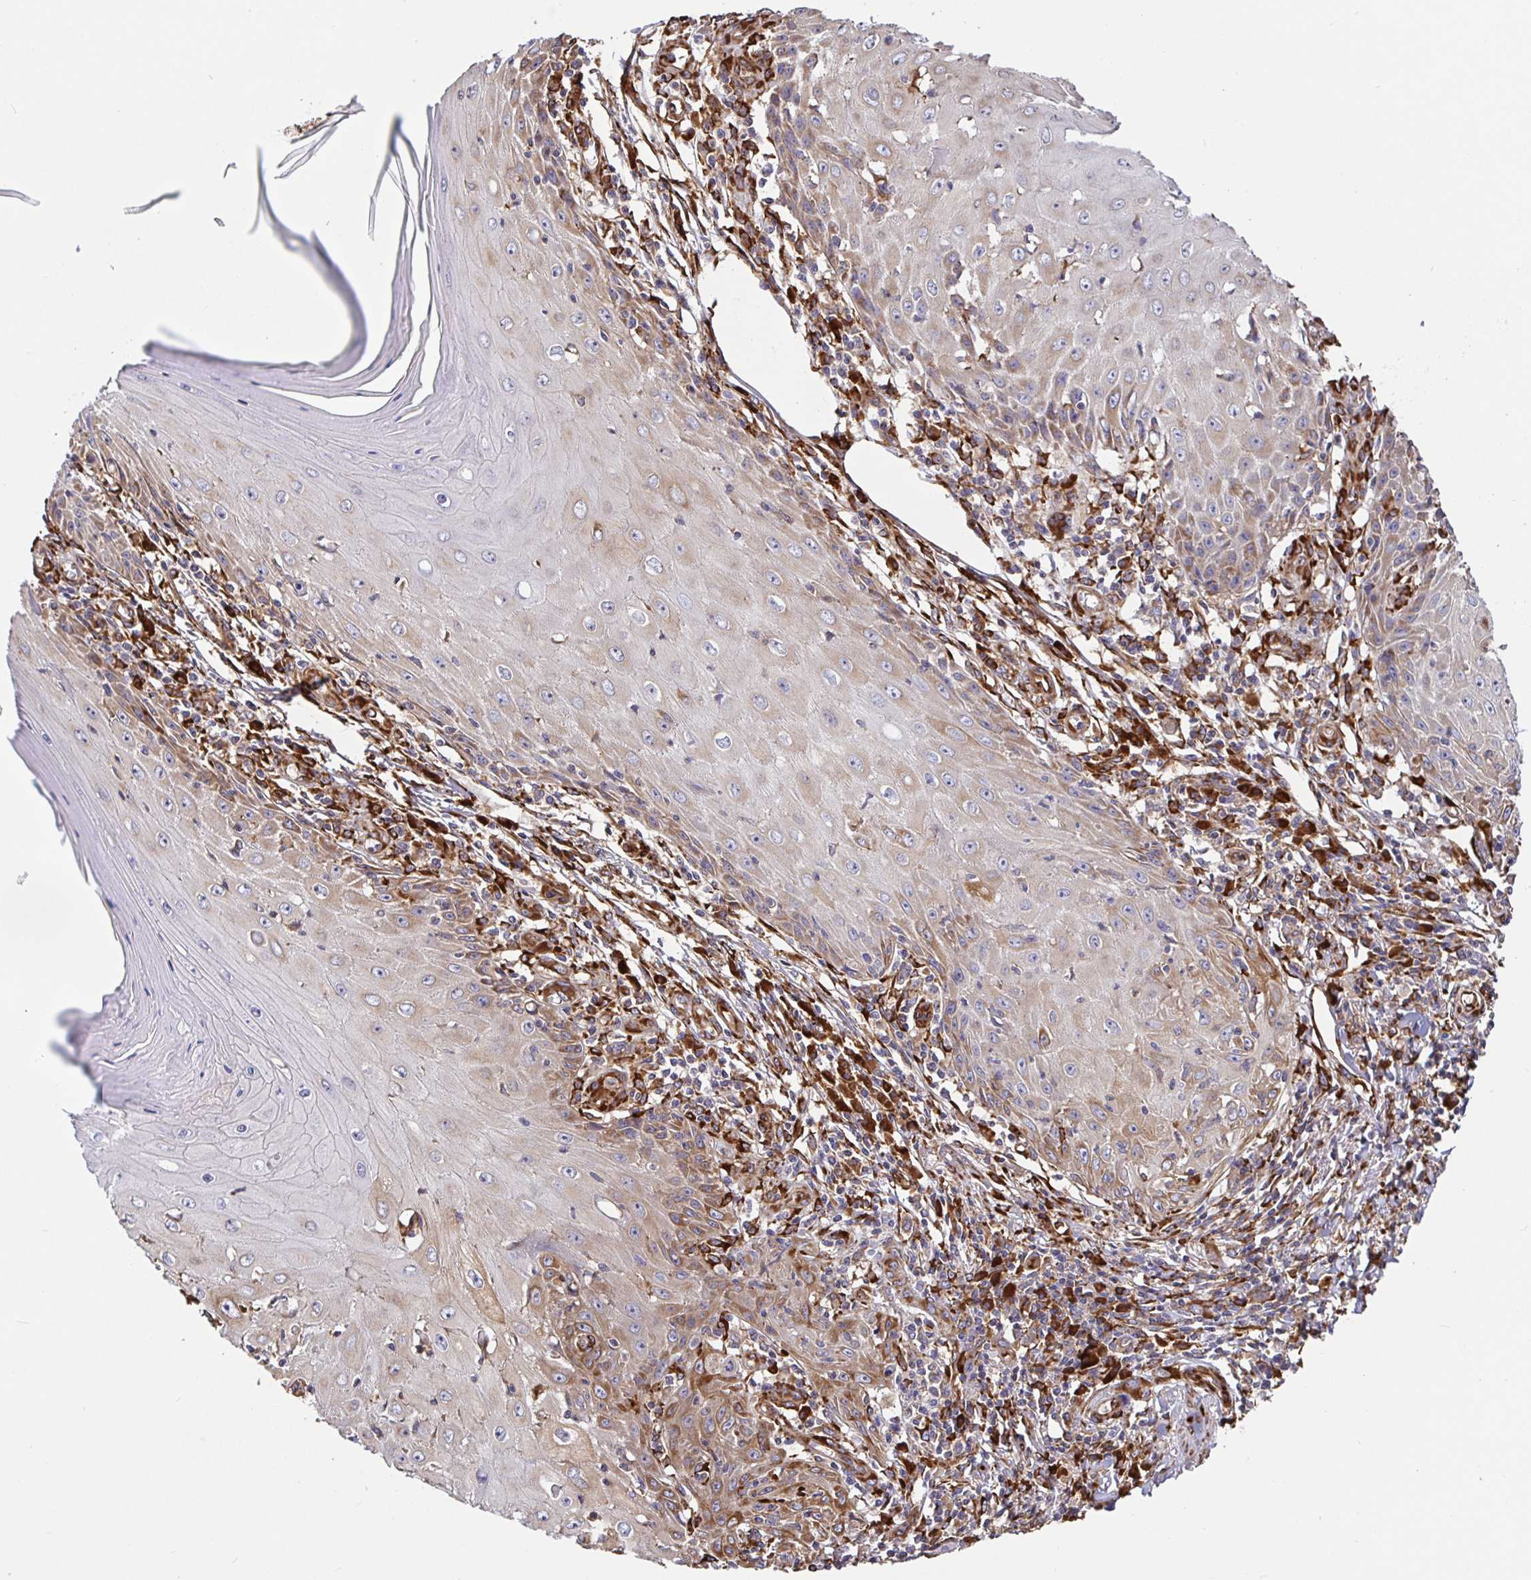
{"staining": {"intensity": "weak", "quantity": "25%-75%", "location": "cytoplasmic/membranous"}, "tissue": "skin cancer", "cell_type": "Tumor cells", "image_type": "cancer", "snomed": [{"axis": "morphology", "description": "Squamous cell carcinoma, NOS"}, {"axis": "topography", "description": "Skin"}], "caption": "High-power microscopy captured an immunohistochemistry micrograph of squamous cell carcinoma (skin), revealing weak cytoplasmic/membranous positivity in approximately 25%-75% of tumor cells.", "gene": "MAOA", "patient": {"sex": "female", "age": 73}}